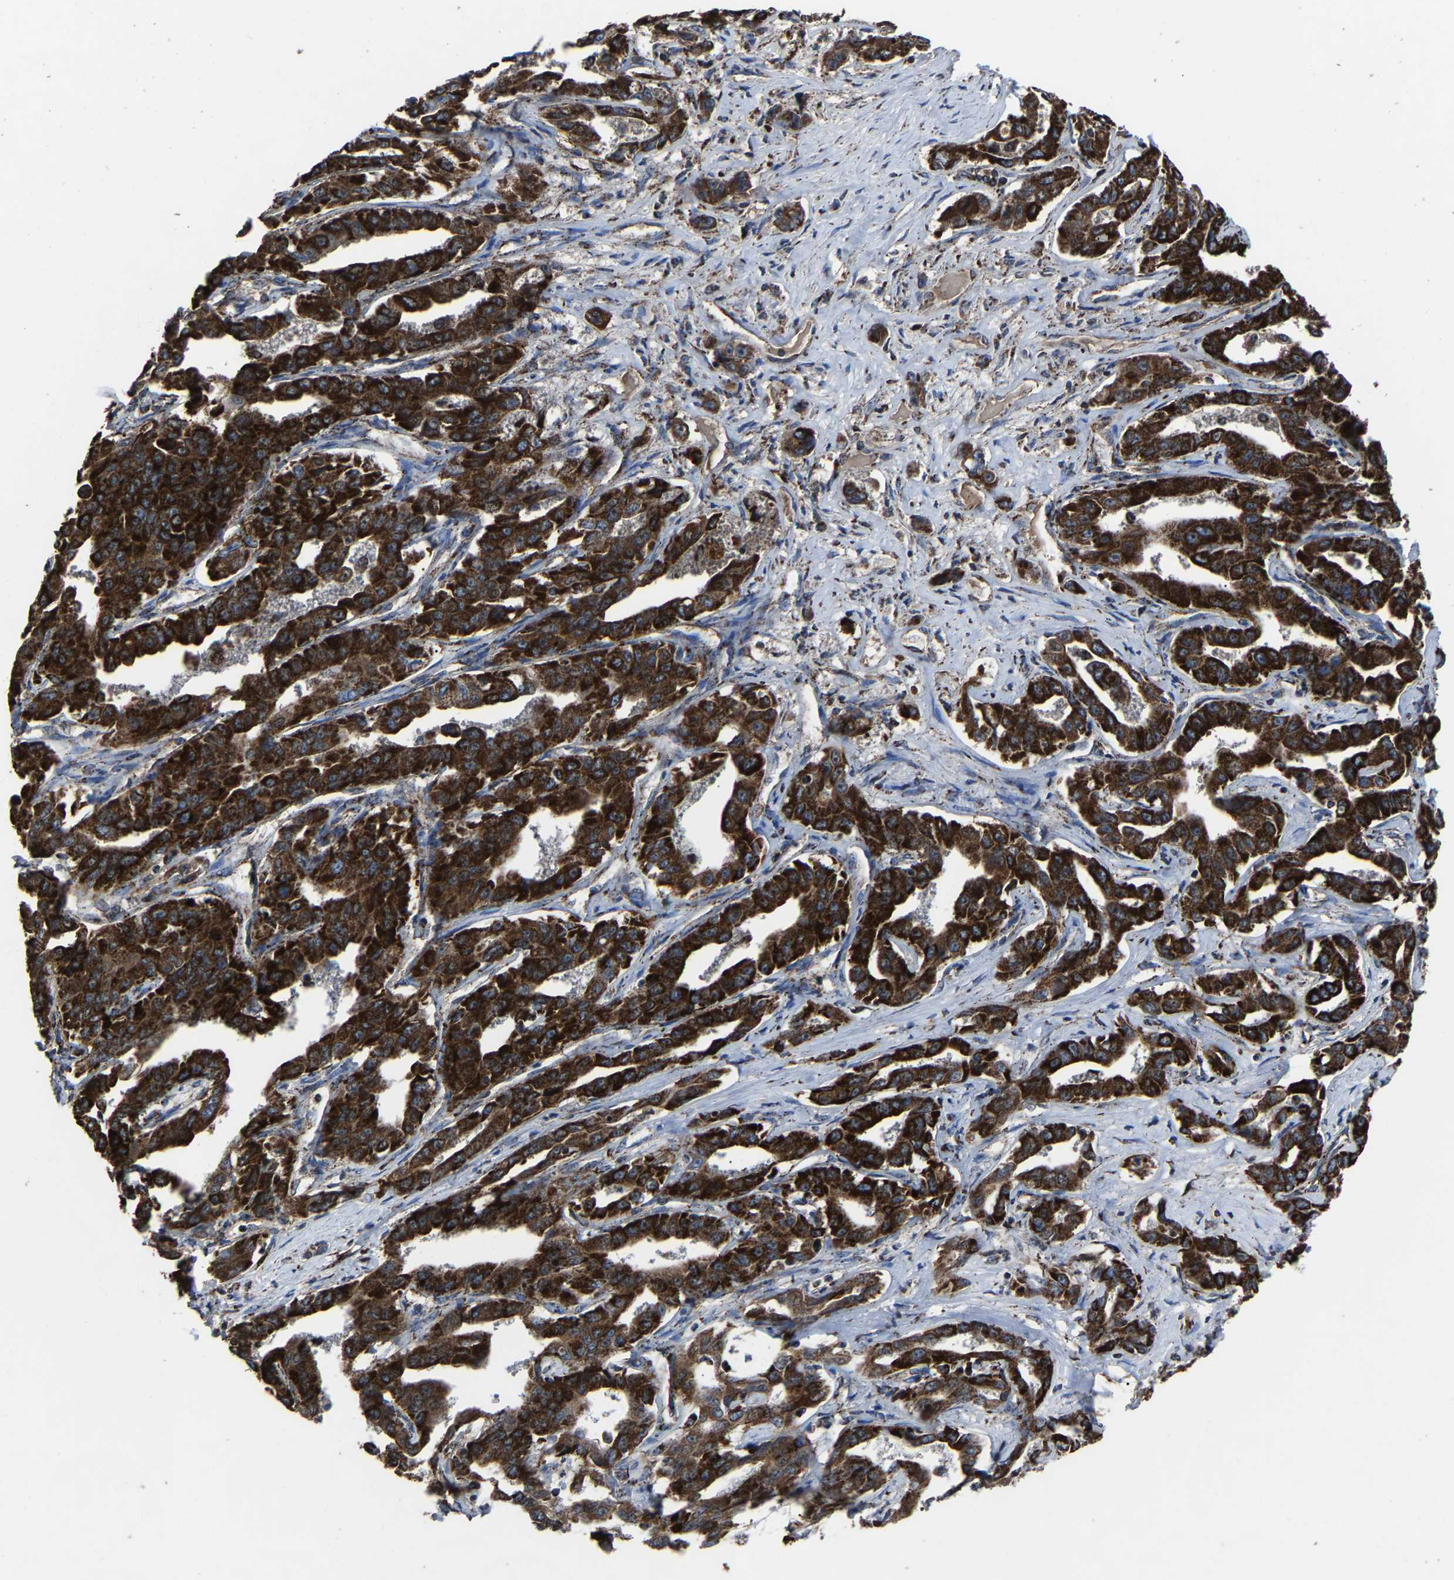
{"staining": {"intensity": "strong", "quantity": ">75%", "location": "cytoplasmic/membranous"}, "tissue": "liver cancer", "cell_type": "Tumor cells", "image_type": "cancer", "snomed": [{"axis": "morphology", "description": "Cholangiocarcinoma"}, {"axis": "topography", "description": "Liver"}], "caption": "Strong cytoplasmic/membranous positivity is seen in approximately >75% of tumor cells in liver cancer (cholangiocarcinoma). (DAB (3,3'-diaminobenzidine) IHC with brightfield microscopy, high magnification).", "gene": "NDUFV3", "patient": {"sex": "male", "age": 59}}